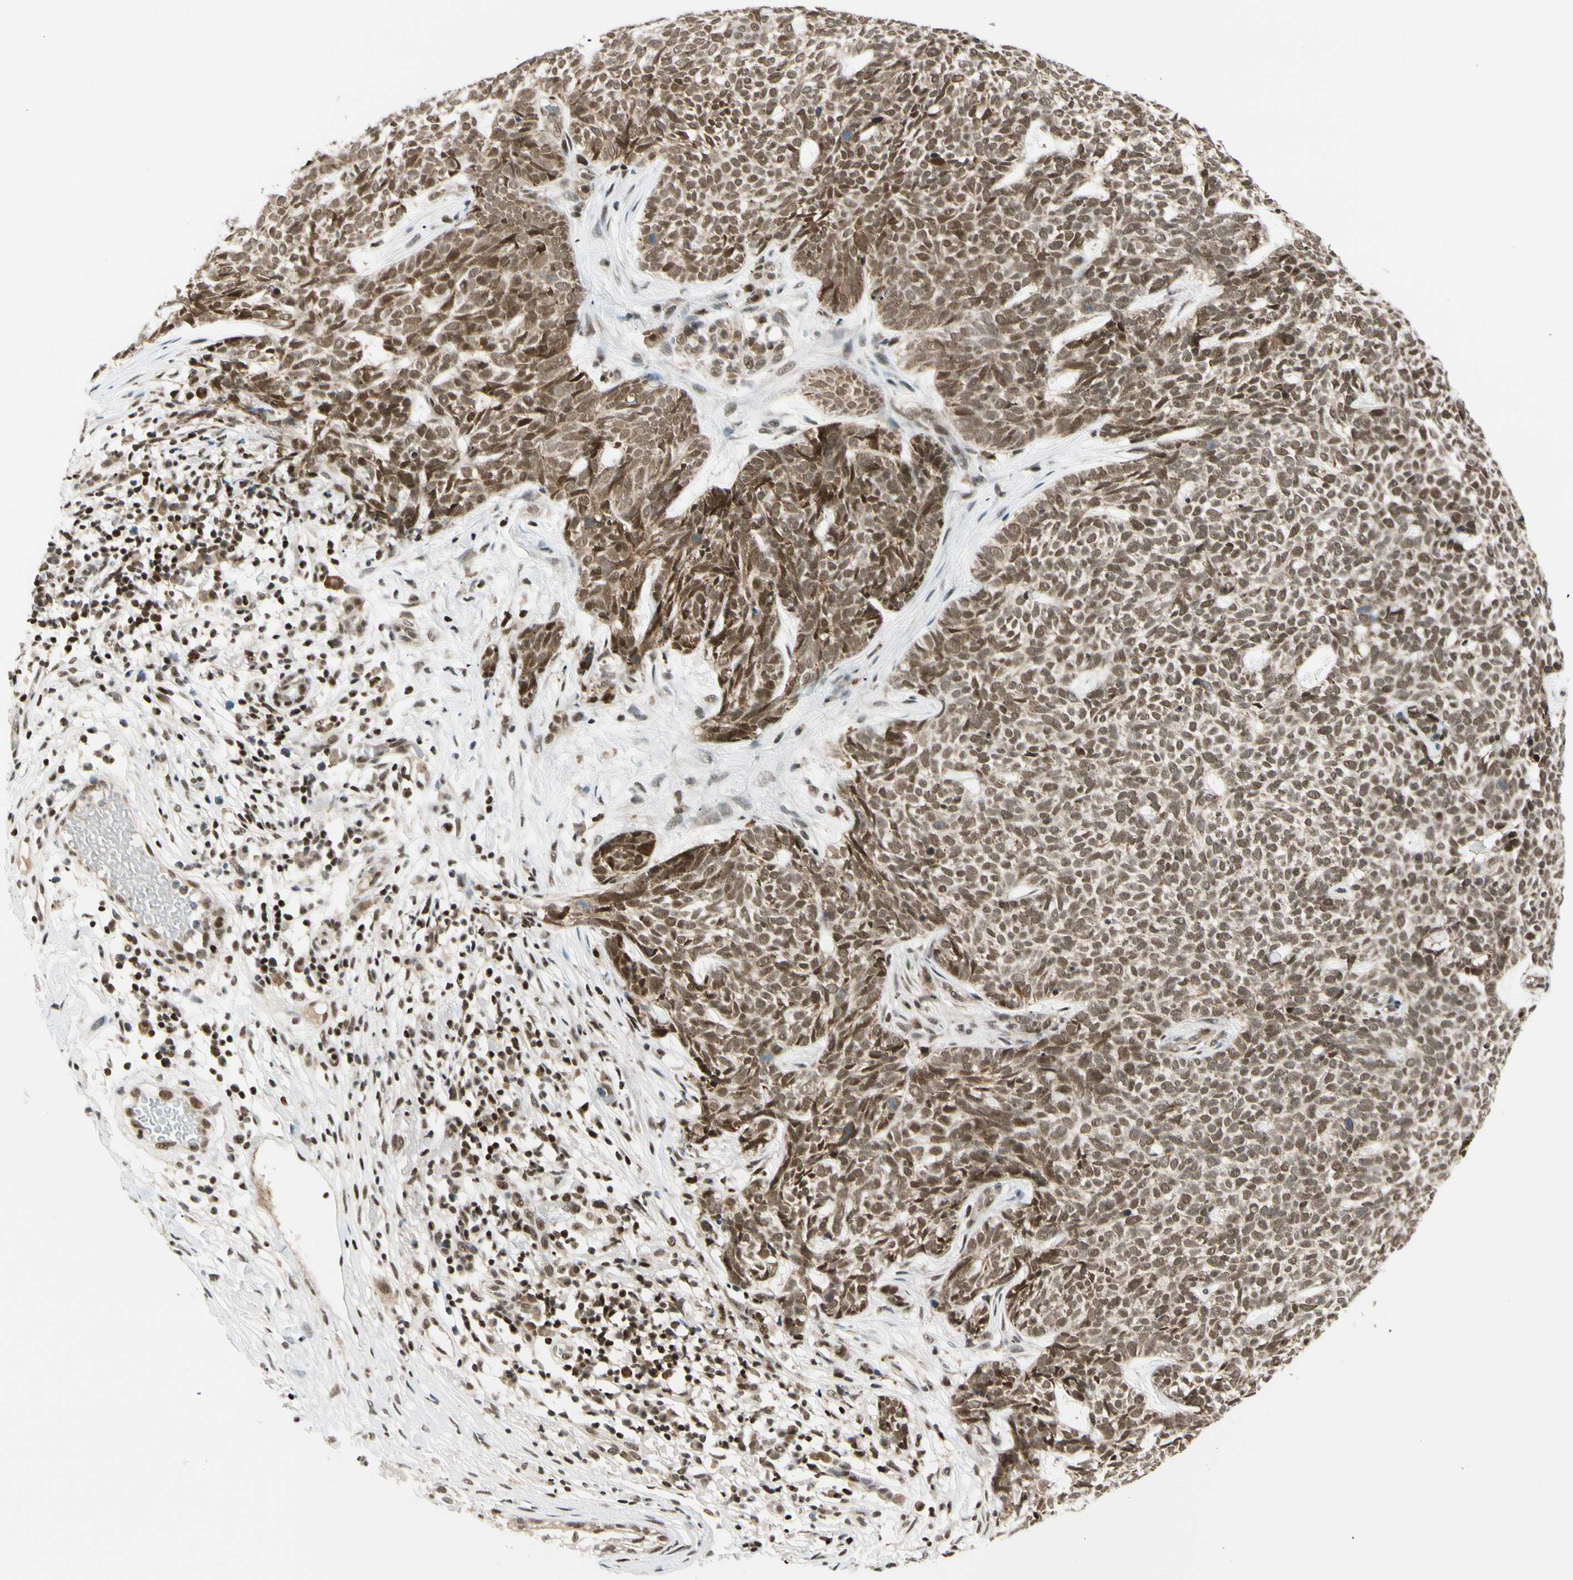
{"staining": {"intensity": "moderate", "quantity": ">75%", "location": "nuclear"}, "tissue": "skin cancer", "cell_type": "Tumor cells", "image_type": "cancer", "snomed": [{"axis": "morphology", "description": "Basal cell carcinoma"}, {"axis": "topography", "description": "Skin"}], "caption": "A brown stain shows moderate nuclear positivity of a protein in skin cancer (basal cell carcinoma) tumor cells.", "gene": "DAXX", "patient": {"sex": "female", "age": 84}}